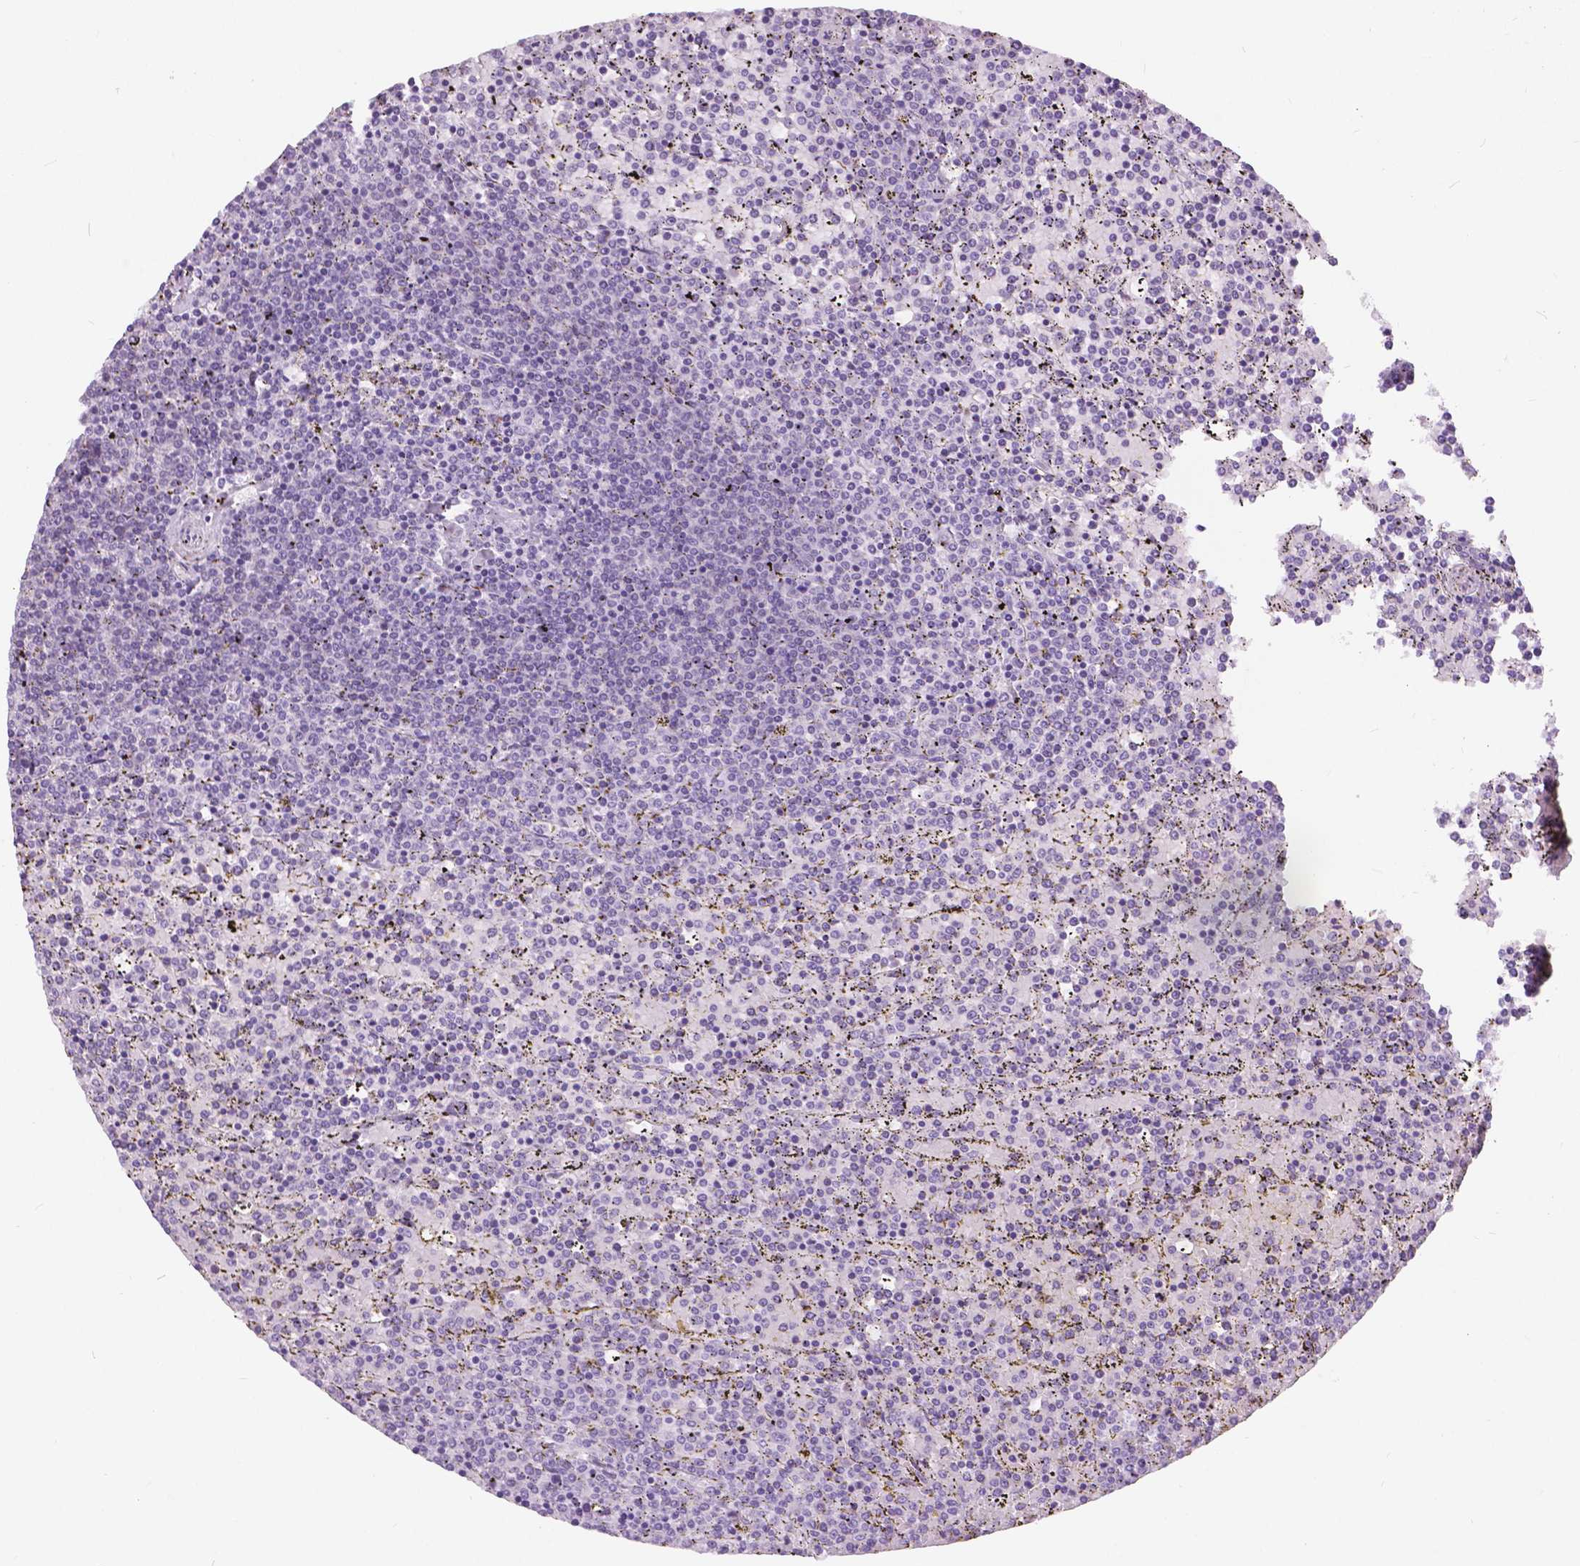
{"staining": {"intensity": "negative", "quantity": "none", "location": "none"}, "tissue": "lymphoma", "cell_type": "Tumor cells", "image_type": "cancer", "snomed": [{"axis": "morphology", "description": "Malignant lymphoma, non-Hodgkin's type, Low grade"}, {"axis": "topography", "description": "Spleen"}], "caption": "DAB immunohistochemical staining of low-grade malignant lymphoma, non-Hodgkin's type shows no significant positivity in tumor cells.", "gene": "MYOM1", "patient": {"sex": "female", "age": 77}}